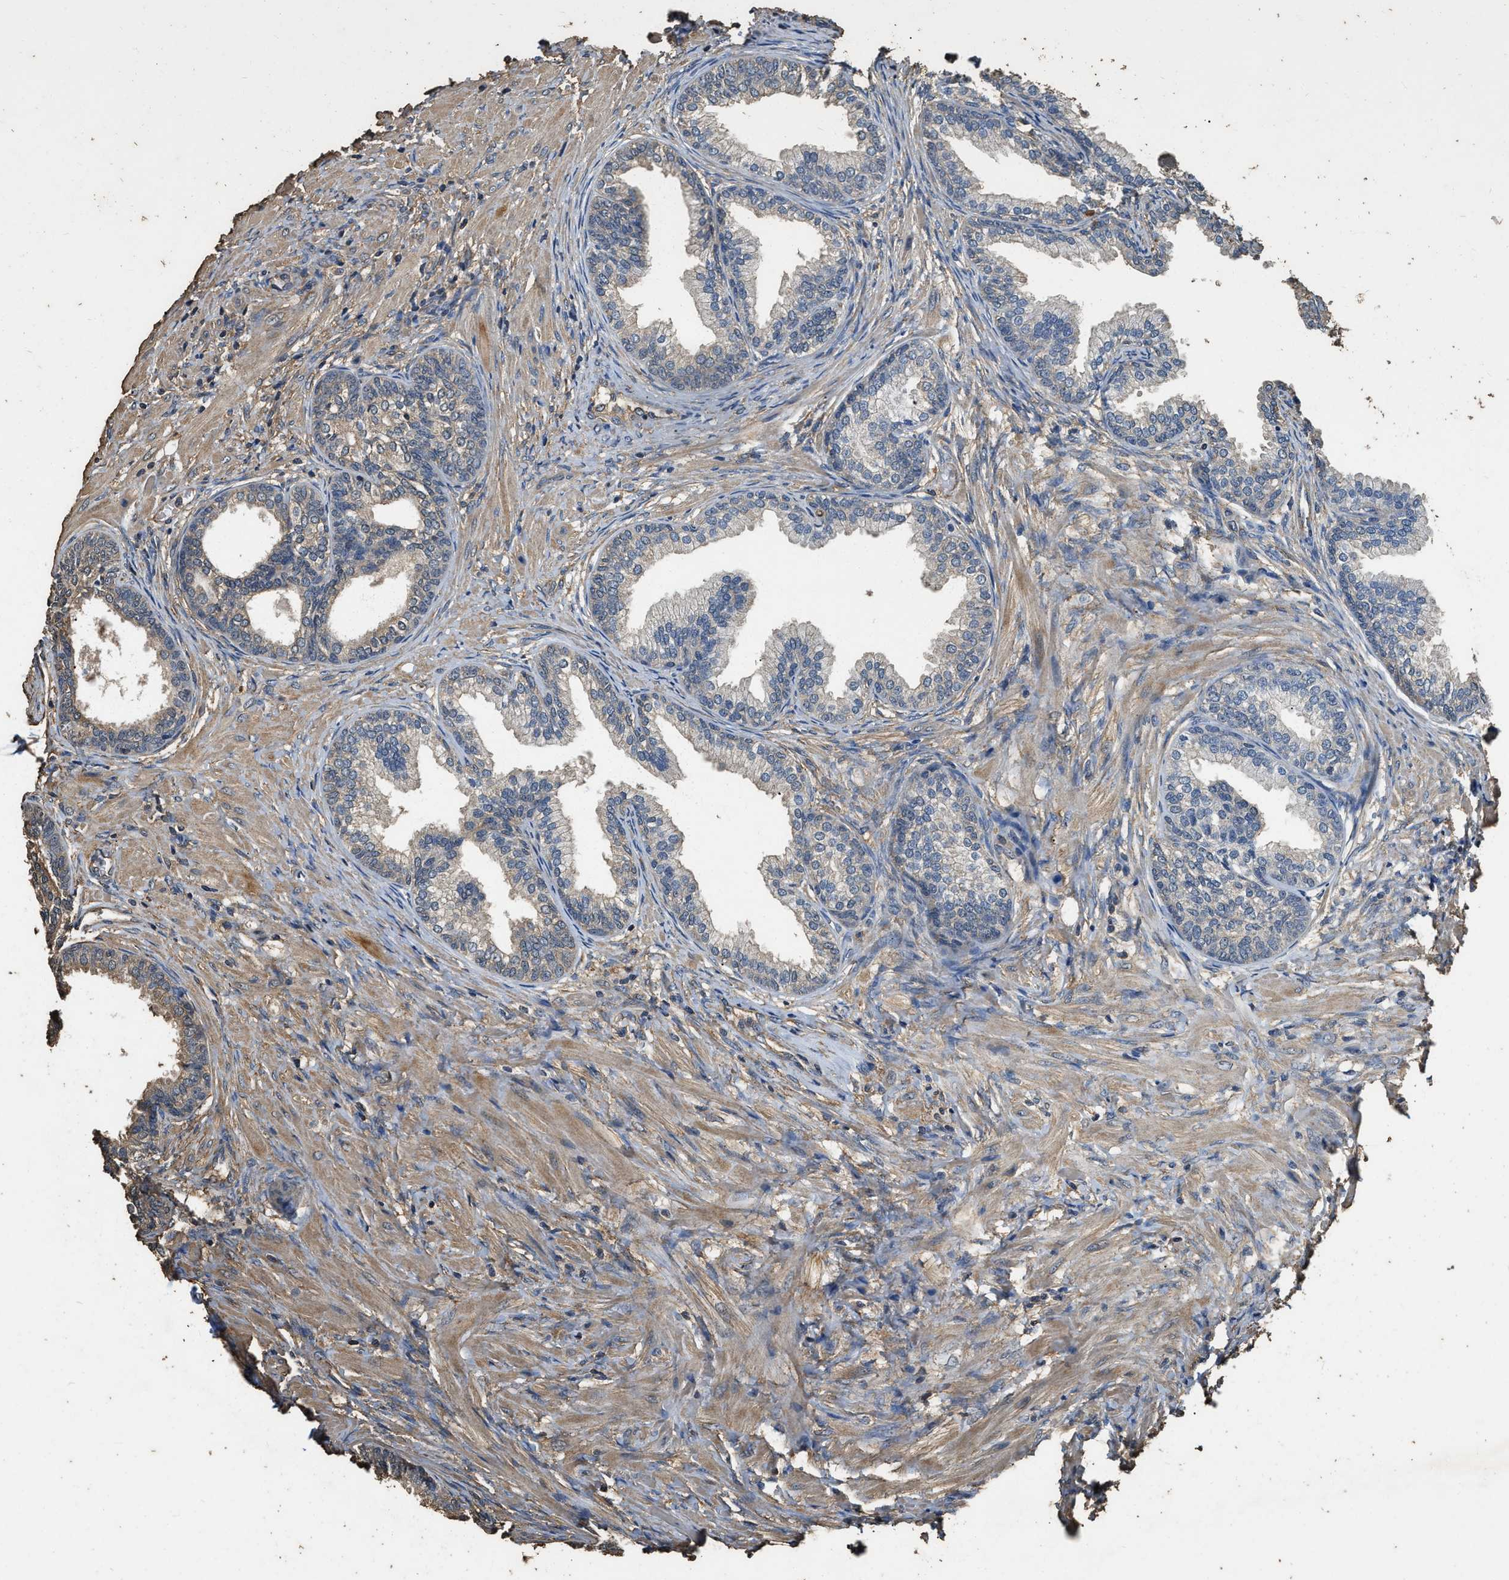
{"staining": {"intensity": "weak", "quantity": ">75%", "location": "cytoplasmic/membranous"}, "tissue": "prostate", "cell_type": "Glandular cells", "image_type": "normal", "snomed": [{"axis": "morphology", "description": "Normal tissue, NOS"}, {"axis": "topography", "description": "Prostate"}], "caption": "Immunohistochemical staining of benign prostate reveals low levels of weak cytoplasmic/membranous staining in about >75% of glandular cells. The protein of interest is stained brown, and the nuclei are stained in blue (DAB (3,3'-diaminobenzidine) IHC with brightfield microscopy, high magnification).", "gene": "MIB1", "patient": {"sex": "male", "age": 76}}